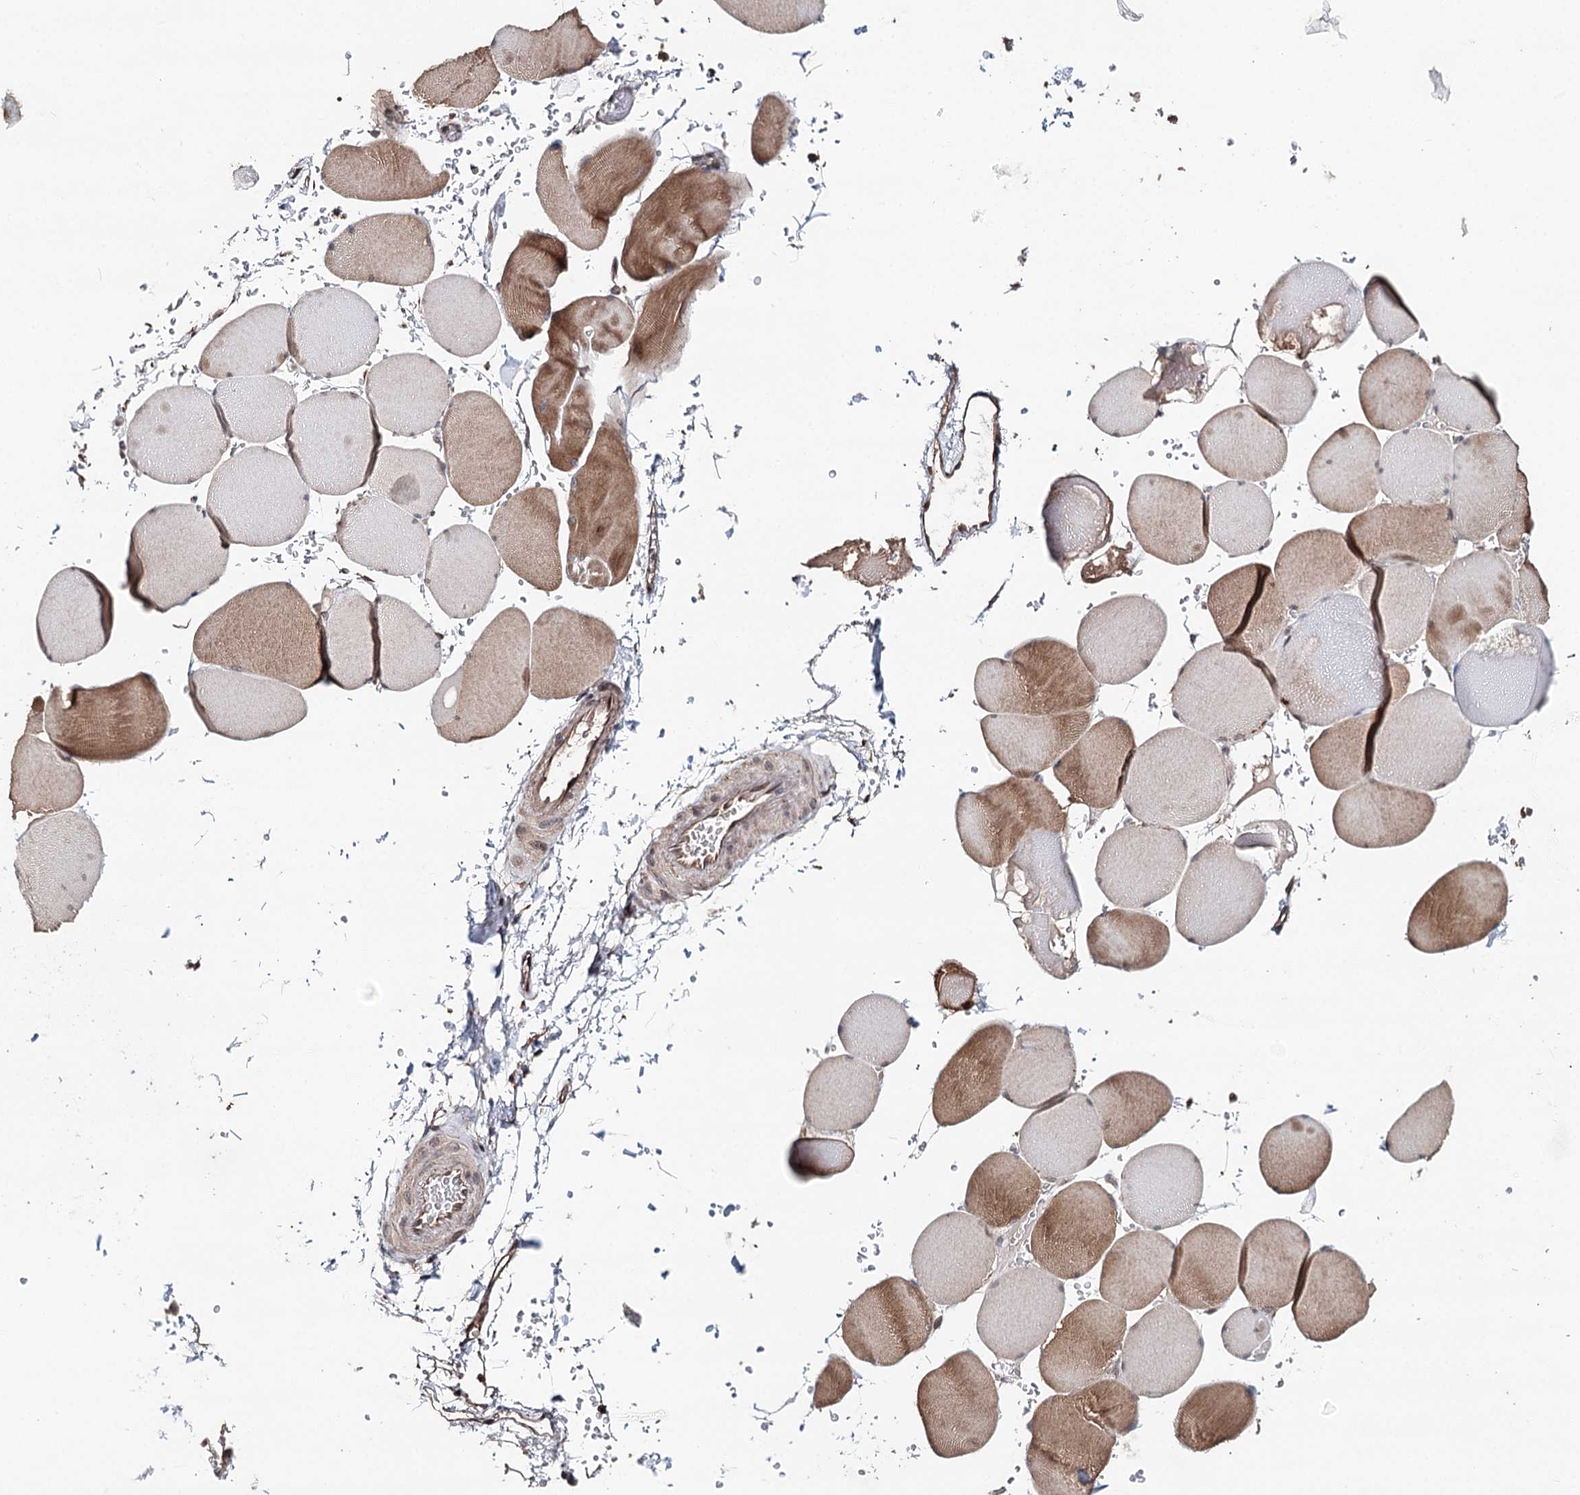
{"staining": {"intensity": "moderate", "quantity": "25%-75%", "location": "cytoplasmic/membranous"}, "tissue": "skeletal muscle", "cell_type": "Myocytes", "image_type": "normal", "snomed": [{"axis": "morphology", "description": "Normal tissue, NOS"}, {"axis": "topography", "description": "Skeletal muscle"}, {"axis": "topography", "description": "Head-Neck"}], "caption": "Protein expression by immunohistochemistry shows moderate cytoplasmic/membranous staining in about 25%-75% of myocytes in benign skeletal muscle.", "gene": "NOPCHAP1", "patient": {"sex": "male", "age": 66}}